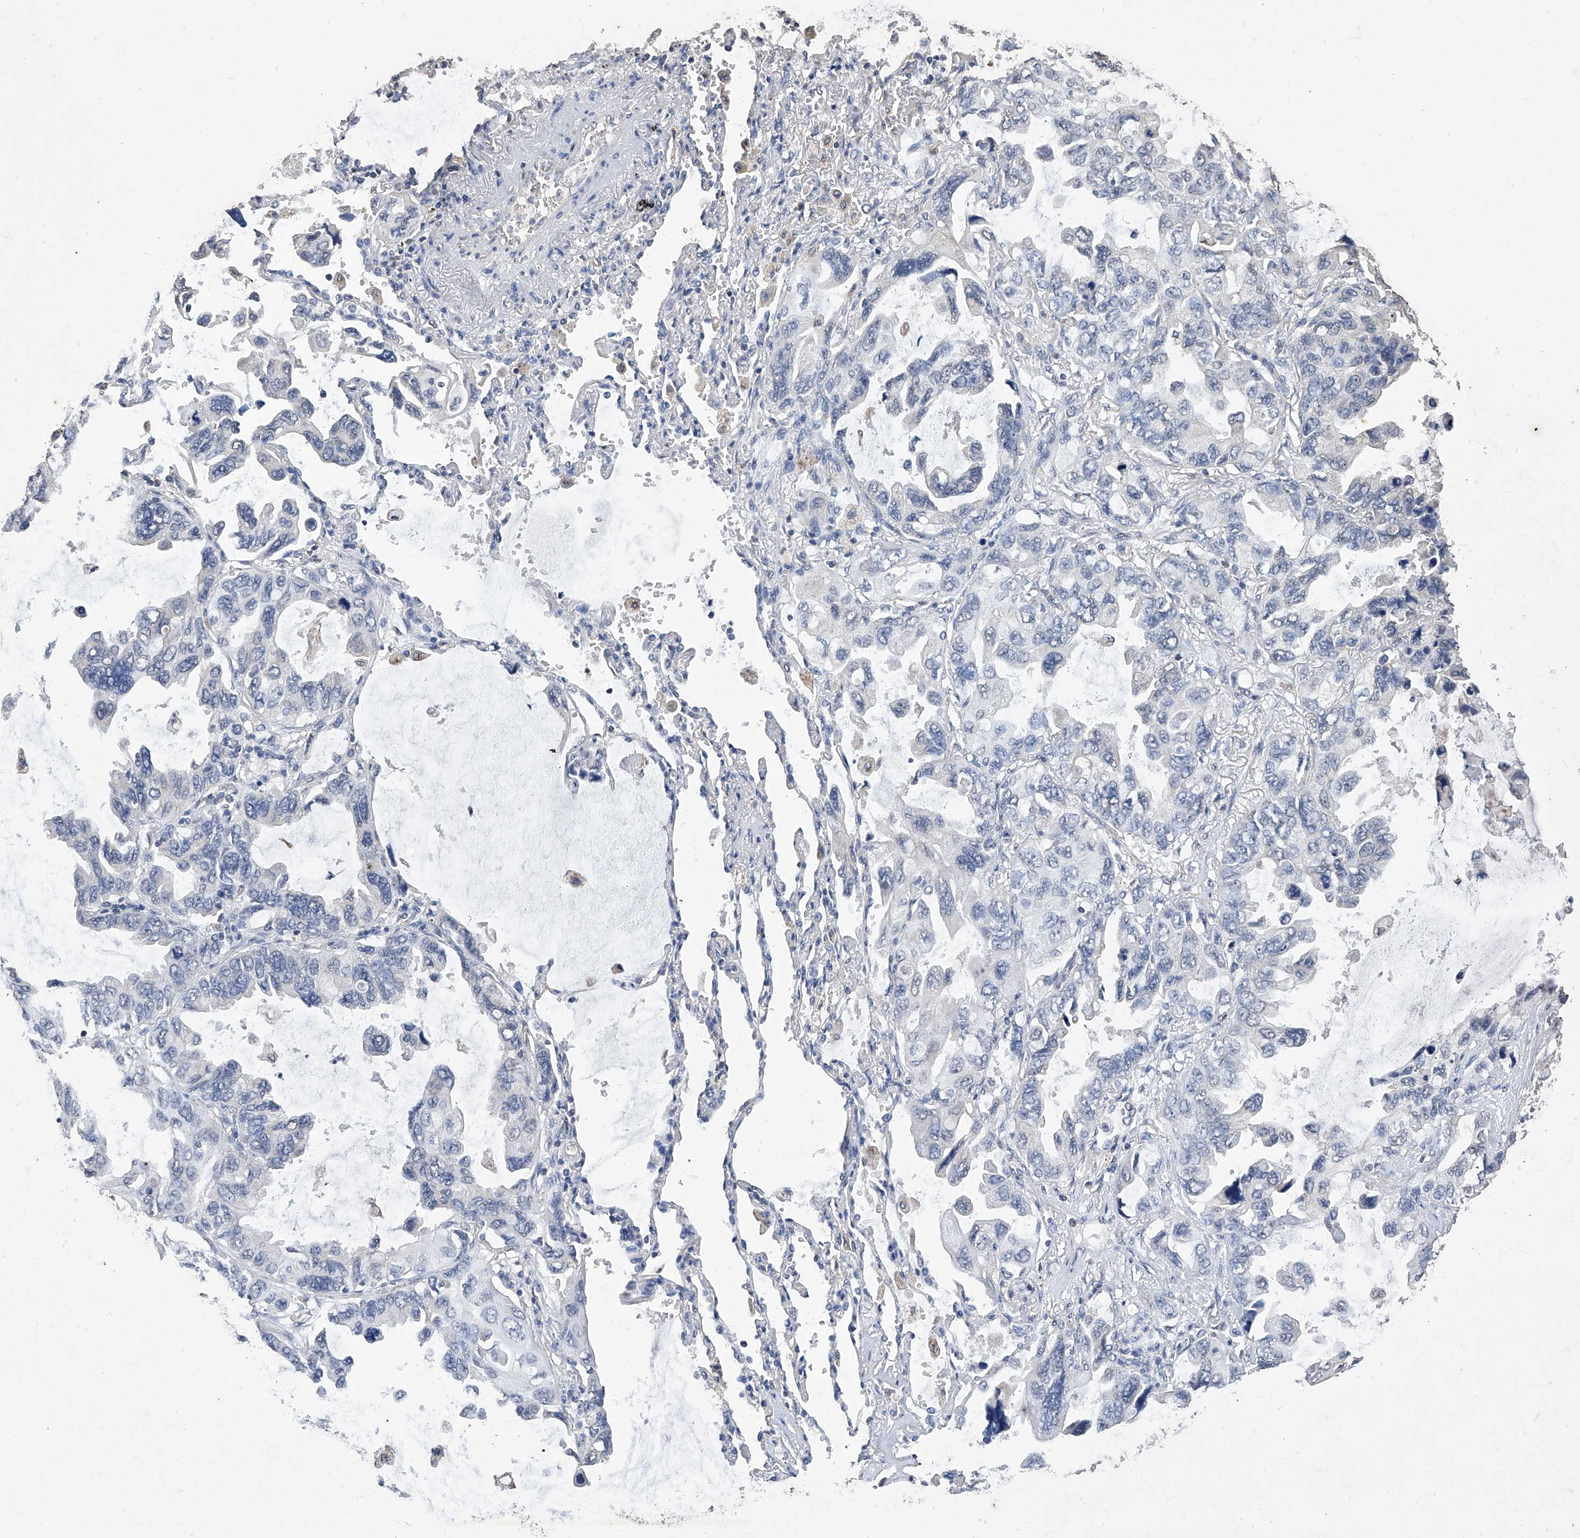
{"staining": {"intensity": "negative", "quantity": "none", "location": "none"}, "tissue": "lung cancer", "cell_type": "Tumor cells", "image_type": "cancer", "snomed": [{"axis": "morphology", "description": "Squamous cell carcinoma, NOS"}, {"axis": "topography", "description": "Lung"}], "caption": "An image of human lung squamous cell carcinoma is negative for staining in tumor cells. (Stains: DAB IHC with hematoxylin counter stain, Microscopy: brightfield microscopy at high magnification).", "gene": "GPT", "patient": {"sex": "female", "age": 73}}